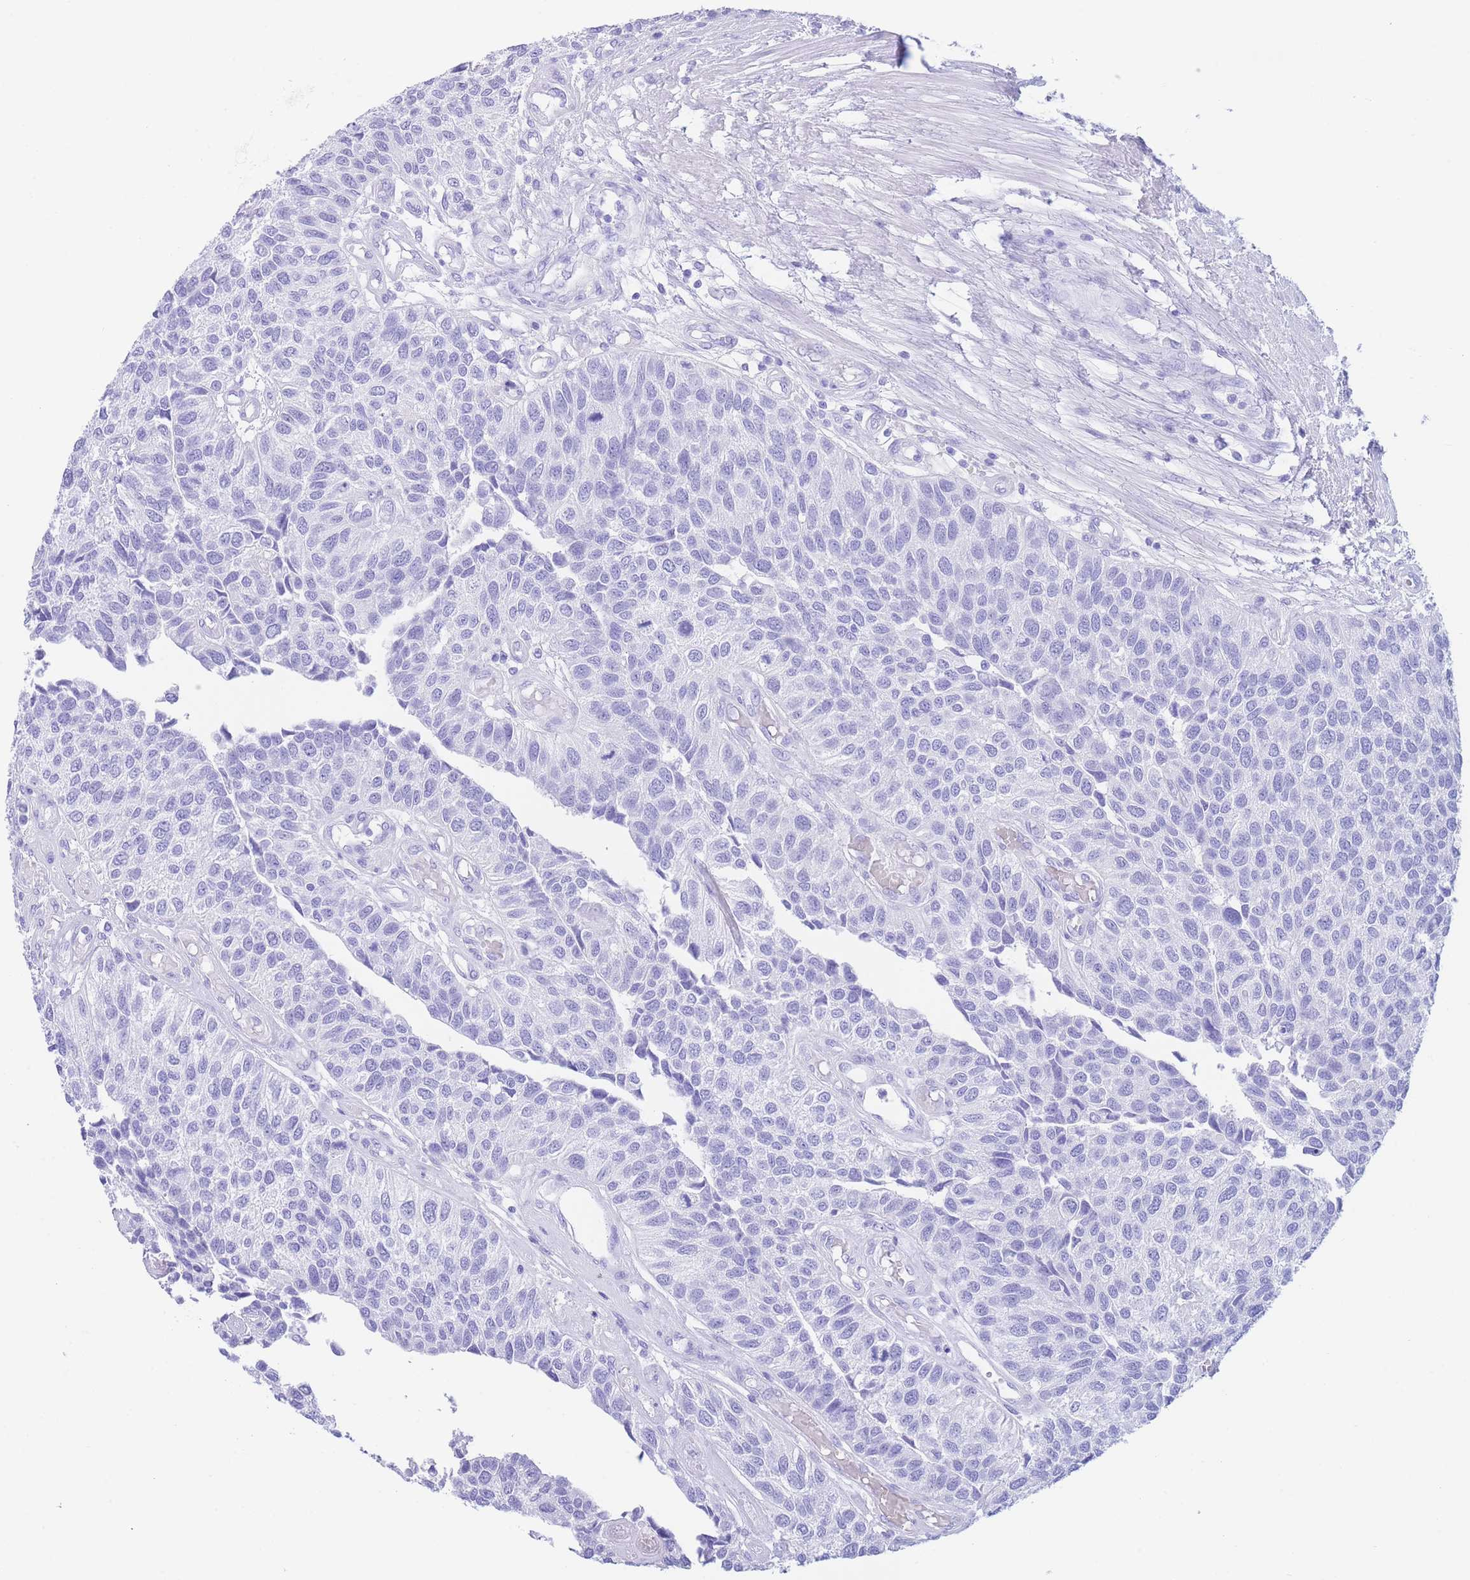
{"staining": {"intensity": "negative", "quantity": "none", "location": "none"}, "tissue": "urothelial cancer", "cell_type": "Tumor cells", "image_type": "cancer", "snomed": [{"axis": "morphology", "description": "Urothelial carcinoma, NOS"}, {"axis": "topography", "description": "Urinary bladder"}], "caption": "The histopathology image displays no staining of tumor cells in transitional cell carcinoma. Brightfield microscopy of immunohistochemistry stained with DAB (brown) and hematoxylin (blue), captured at high magnification.", "gene": "SLCO1B3", "patient": {"sex": "male", "age": 55}}